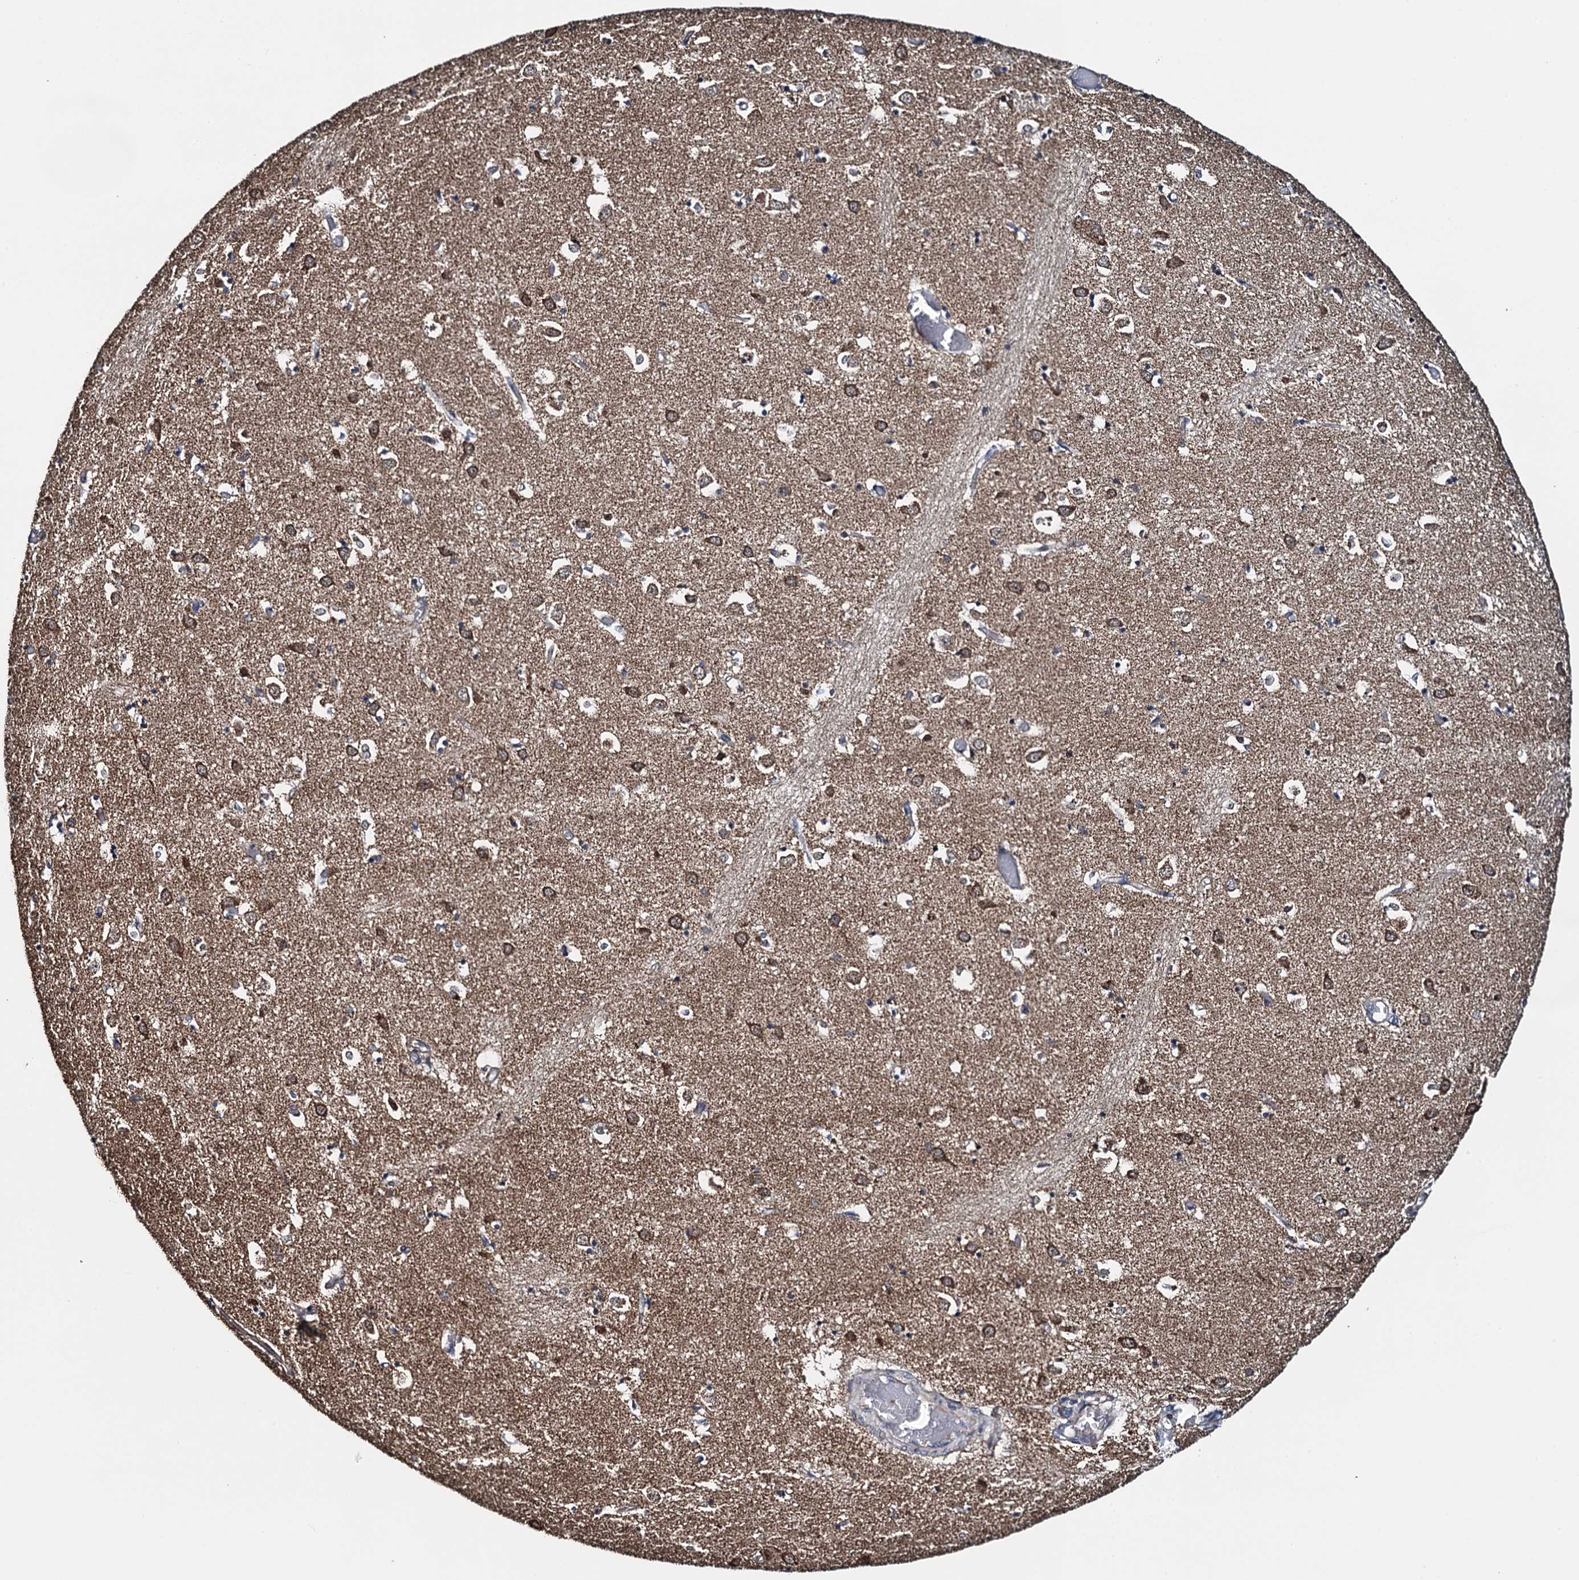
{"staining": {"intensity": "moderate", "quantity": "<25%", "location": "cytoplasmic/membranous"}, "tissue": "caudate", "cell_type": "Glial cells", "image_type": "normal", "snomed": [{"axis": "morphology", "description": "Normal tissue, NOS"}, {"axis": "topography", "description": "Lateral ventricle wall"}], "caption": "Immunohistochemistry (IHC) (DAB (3,3'-diaminobenzidine)) staining of unremarkable human caudate exhibits moderate cytoplasmic/membranous protein staining in about <25% of glial cells.", "gene": "CCDC102A", "patient": {"sex": "male", "age": 70}}